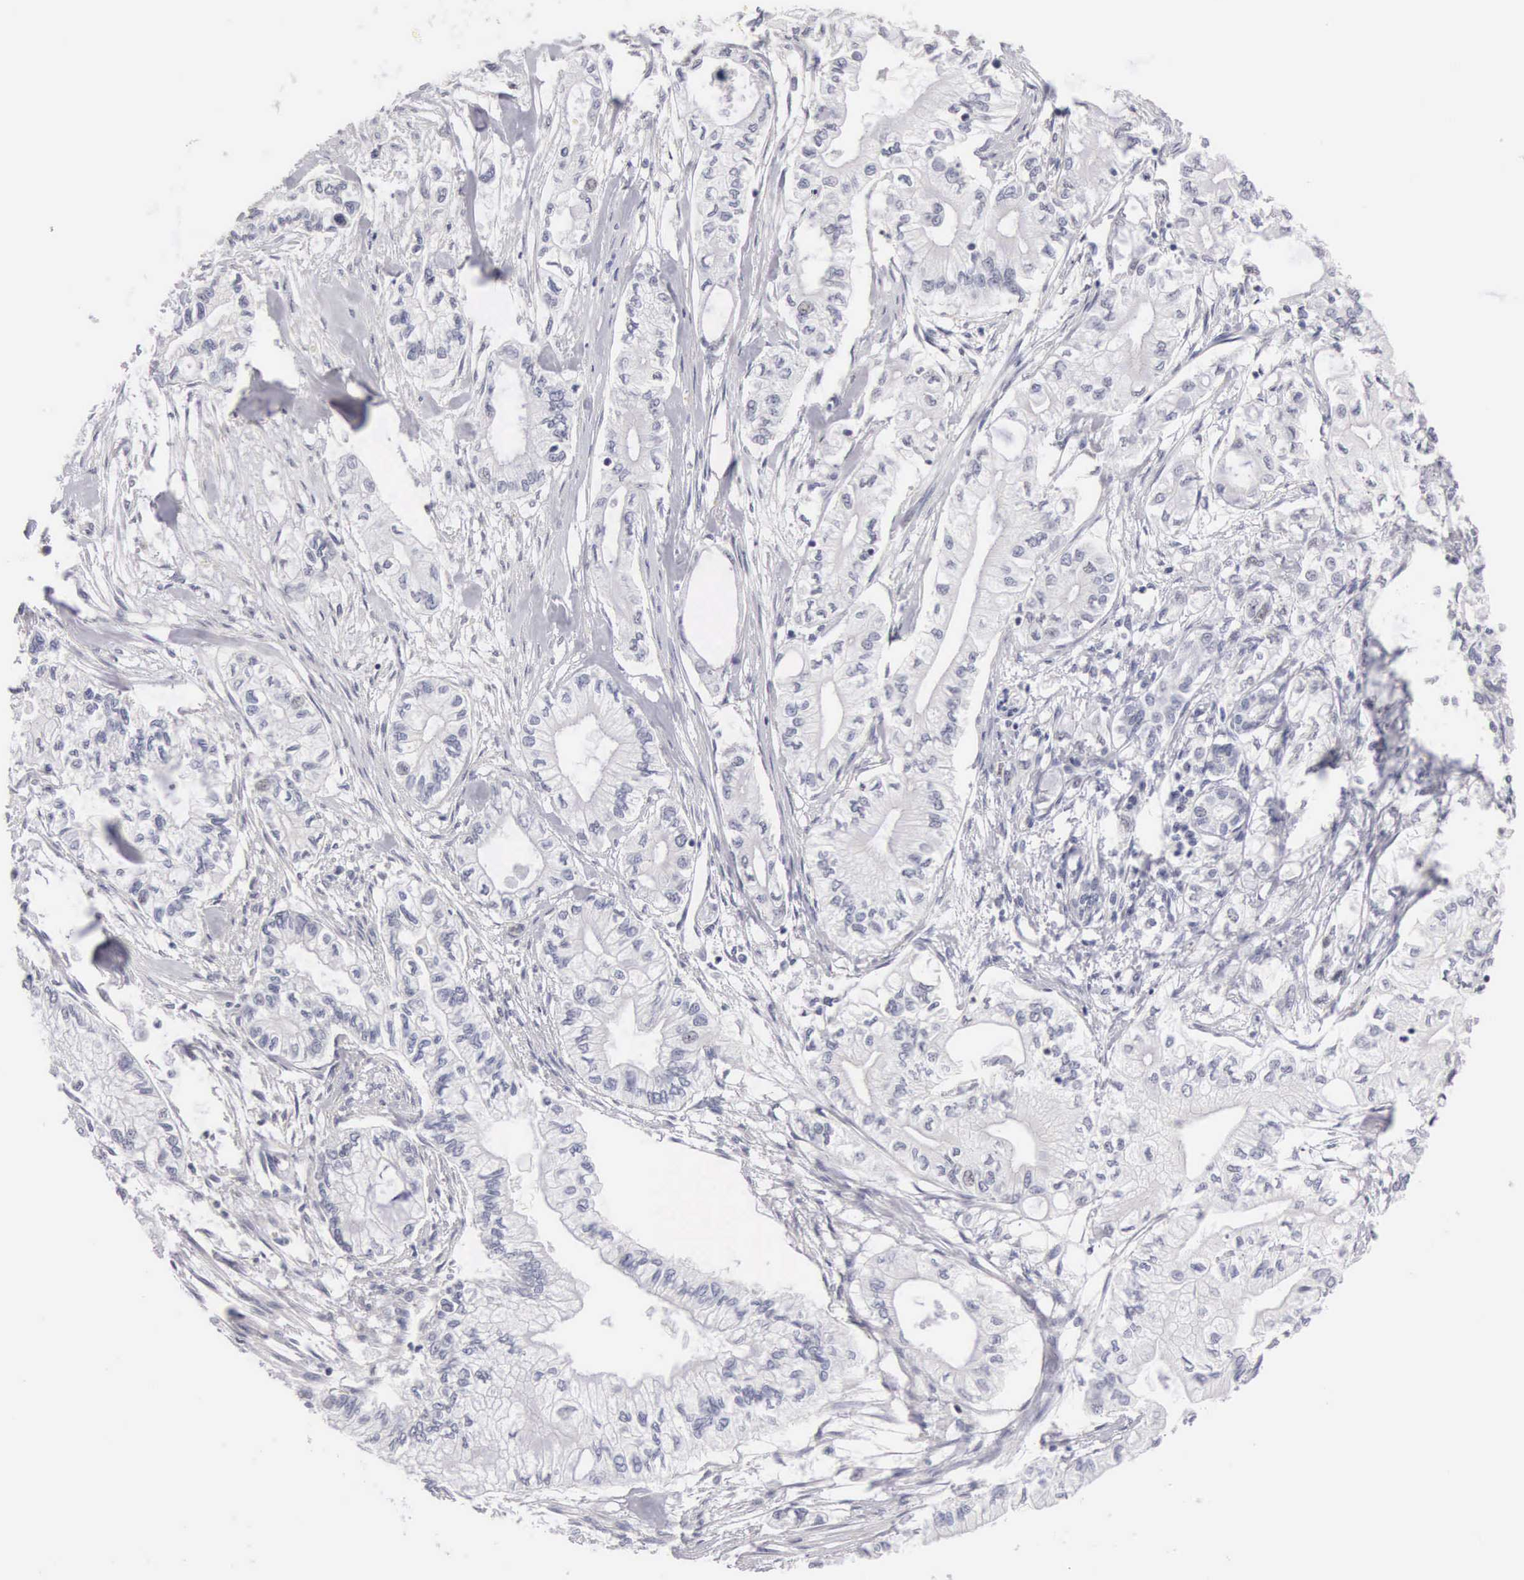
{"staining": {"intensity": "negative", "quantity": "none", "location": "none"}, "tissue": "pancreatic cancer", "cell_type": "Tumor cells", "image_type": "cancer", "snomed": [{"axis": "morphology", "description": "Adenocarcinoma, NOS"}, {"axis": "topography", "description": "Pancreas"}], "caption": "This is a histopathology image of immunohistochemistry (IHC) staining of adenocarcinoma (pancreatic), which shows no expression in tumor cells. Brightfield microscopy of immunohistochemistry stained with DAB (3,3'-diaminobenzidine) (brown) and hematoxylin (blue), captured at high magnification.", "gene": "FAM47A", "patient": {"sex": "male", "age": 79}}